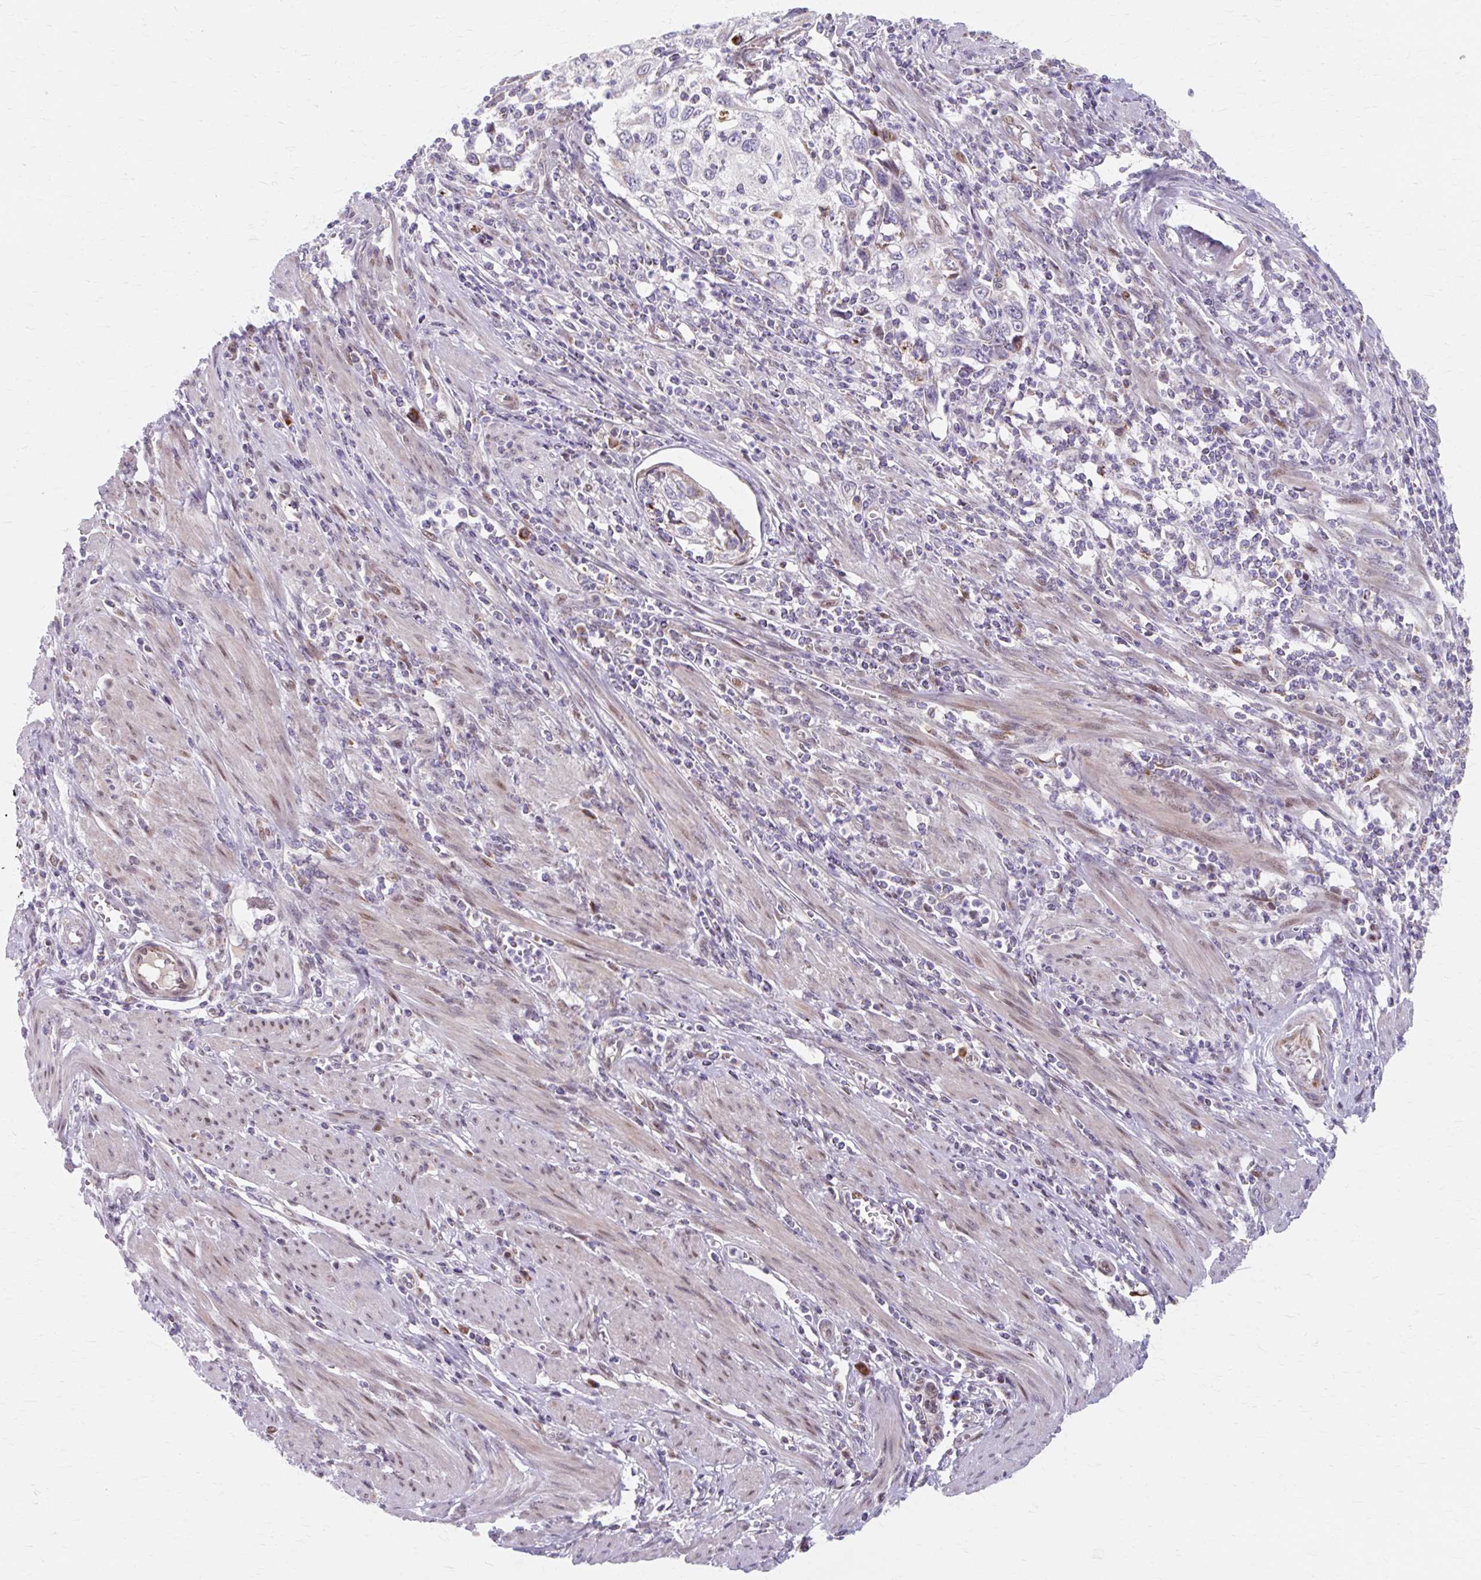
{"staining": {"intensity": "negative", "quantity": "none", "location": "none"}, "tissue": "cervical cancer", "cell_type": "Tumor cells", "image_type": "cancer", "snomed": [{"axis": "morphology", "description": "Squamous cell carcinoma, NOS"}, {"axis": "topography", "description": "Cervix"}], "caption": "Protein analysis of cervical cancer exhibits no significant expression in tumor cells.", "gene": "BEAN1", "patient": {"sex": "female", "age": 70}}